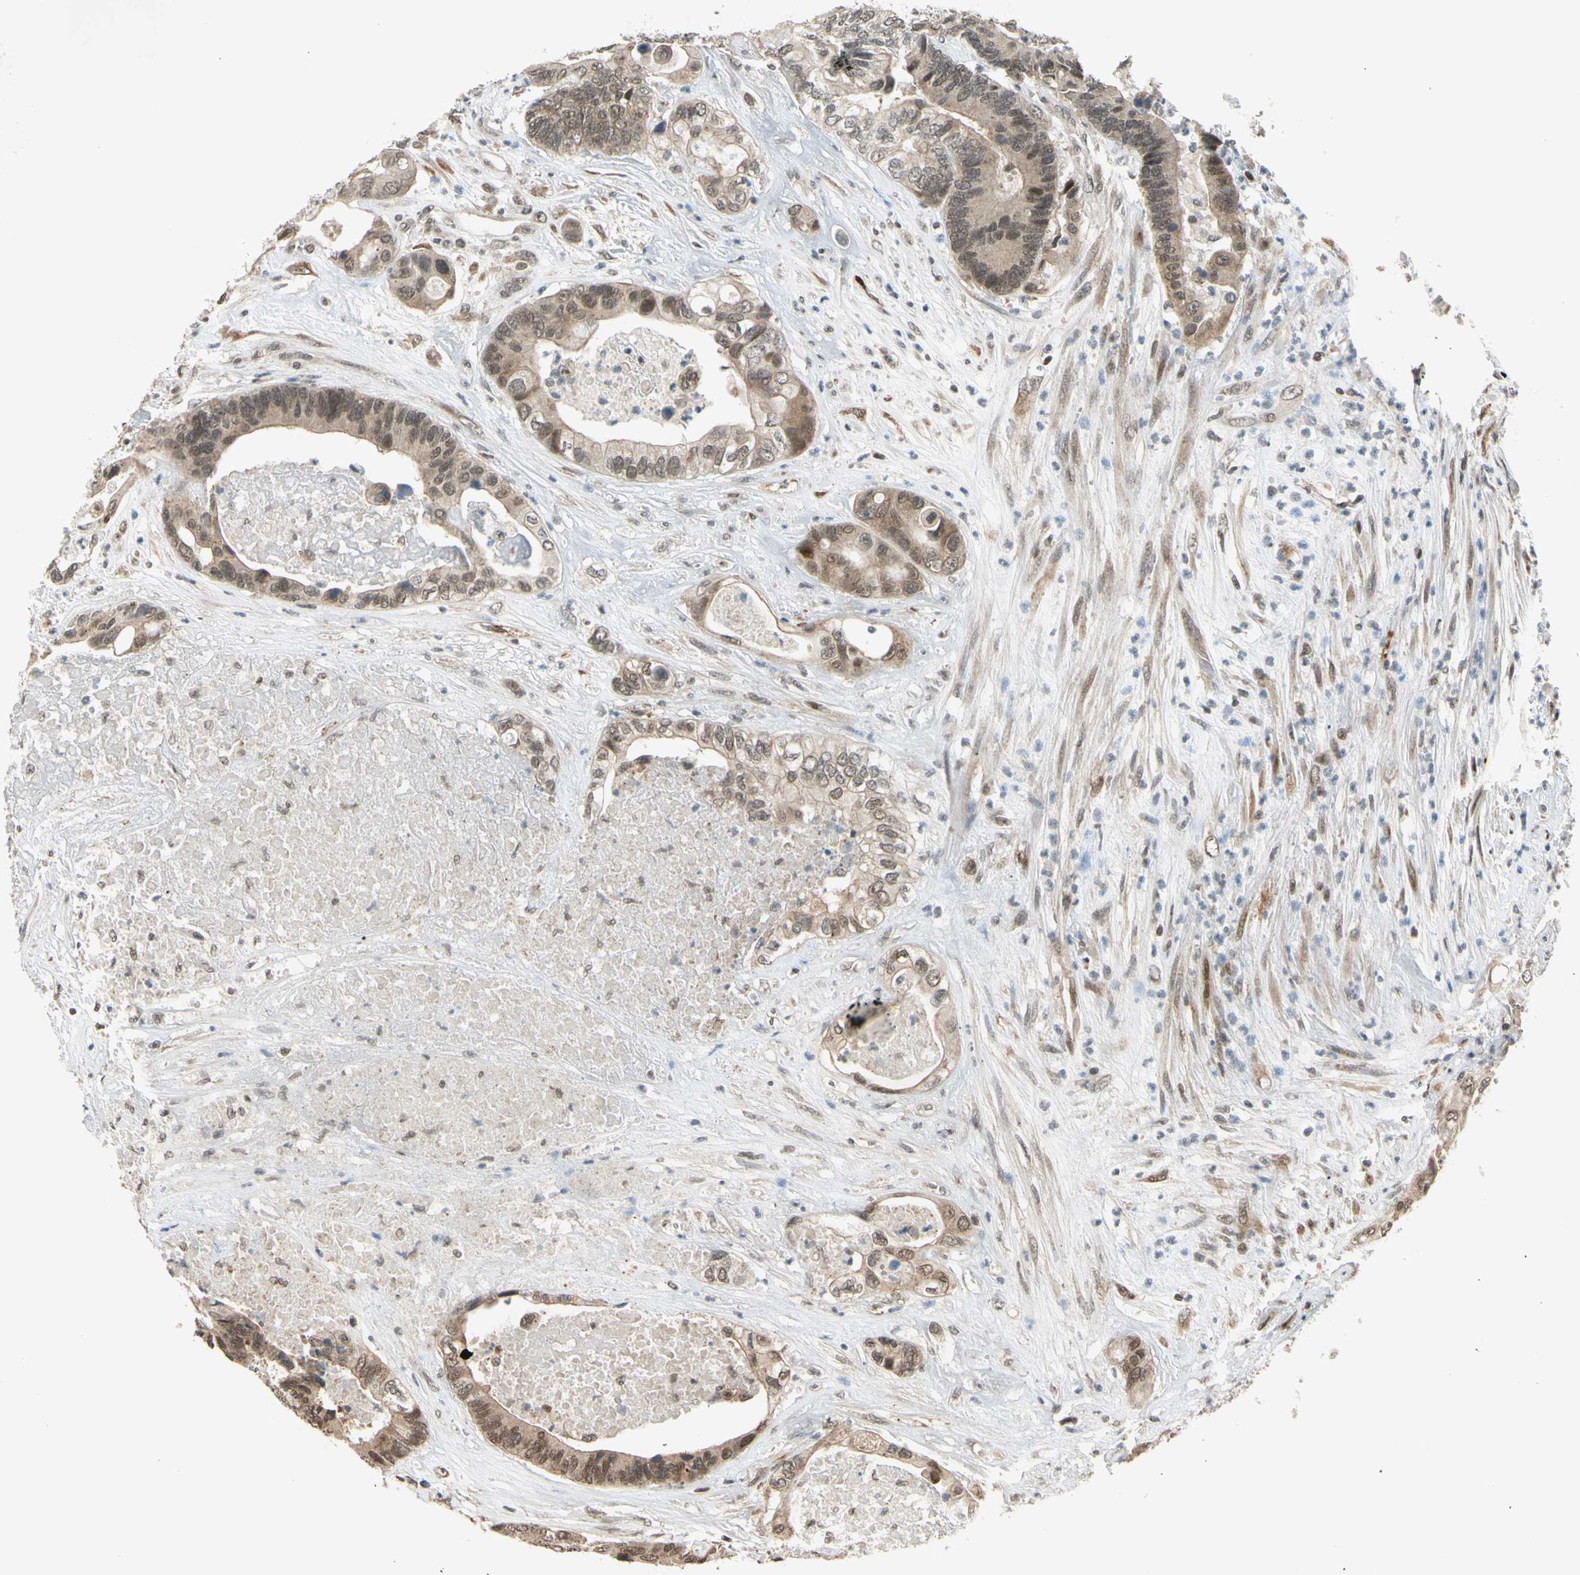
{"staining": {"intensity": "weak", "quantity": ">75%", "location": "cytoplasmic/membranous"}, "tissue": "colorectal cancer", "cell_type": "Tumor cells", "image_type": "cancer", "snomed": [{"axis": "morphology", "description": "Adenocarcinoma, NOS"}, {"axis": "topography", "description": "Rectum"}], "caption": "The photomicrograph shows immunohistochemical staining of colorectal cancer (adenocarcinoma). There is weak cytoplasmic/membranous positivity is appreciated in about >75% of tumor cells. (DAB (3,3'-diaminobenzidine) IHC with brightfield microscopy, high magnification).", "gene": "BRMS1", "patient": {"sex": "male", "age": 55}}